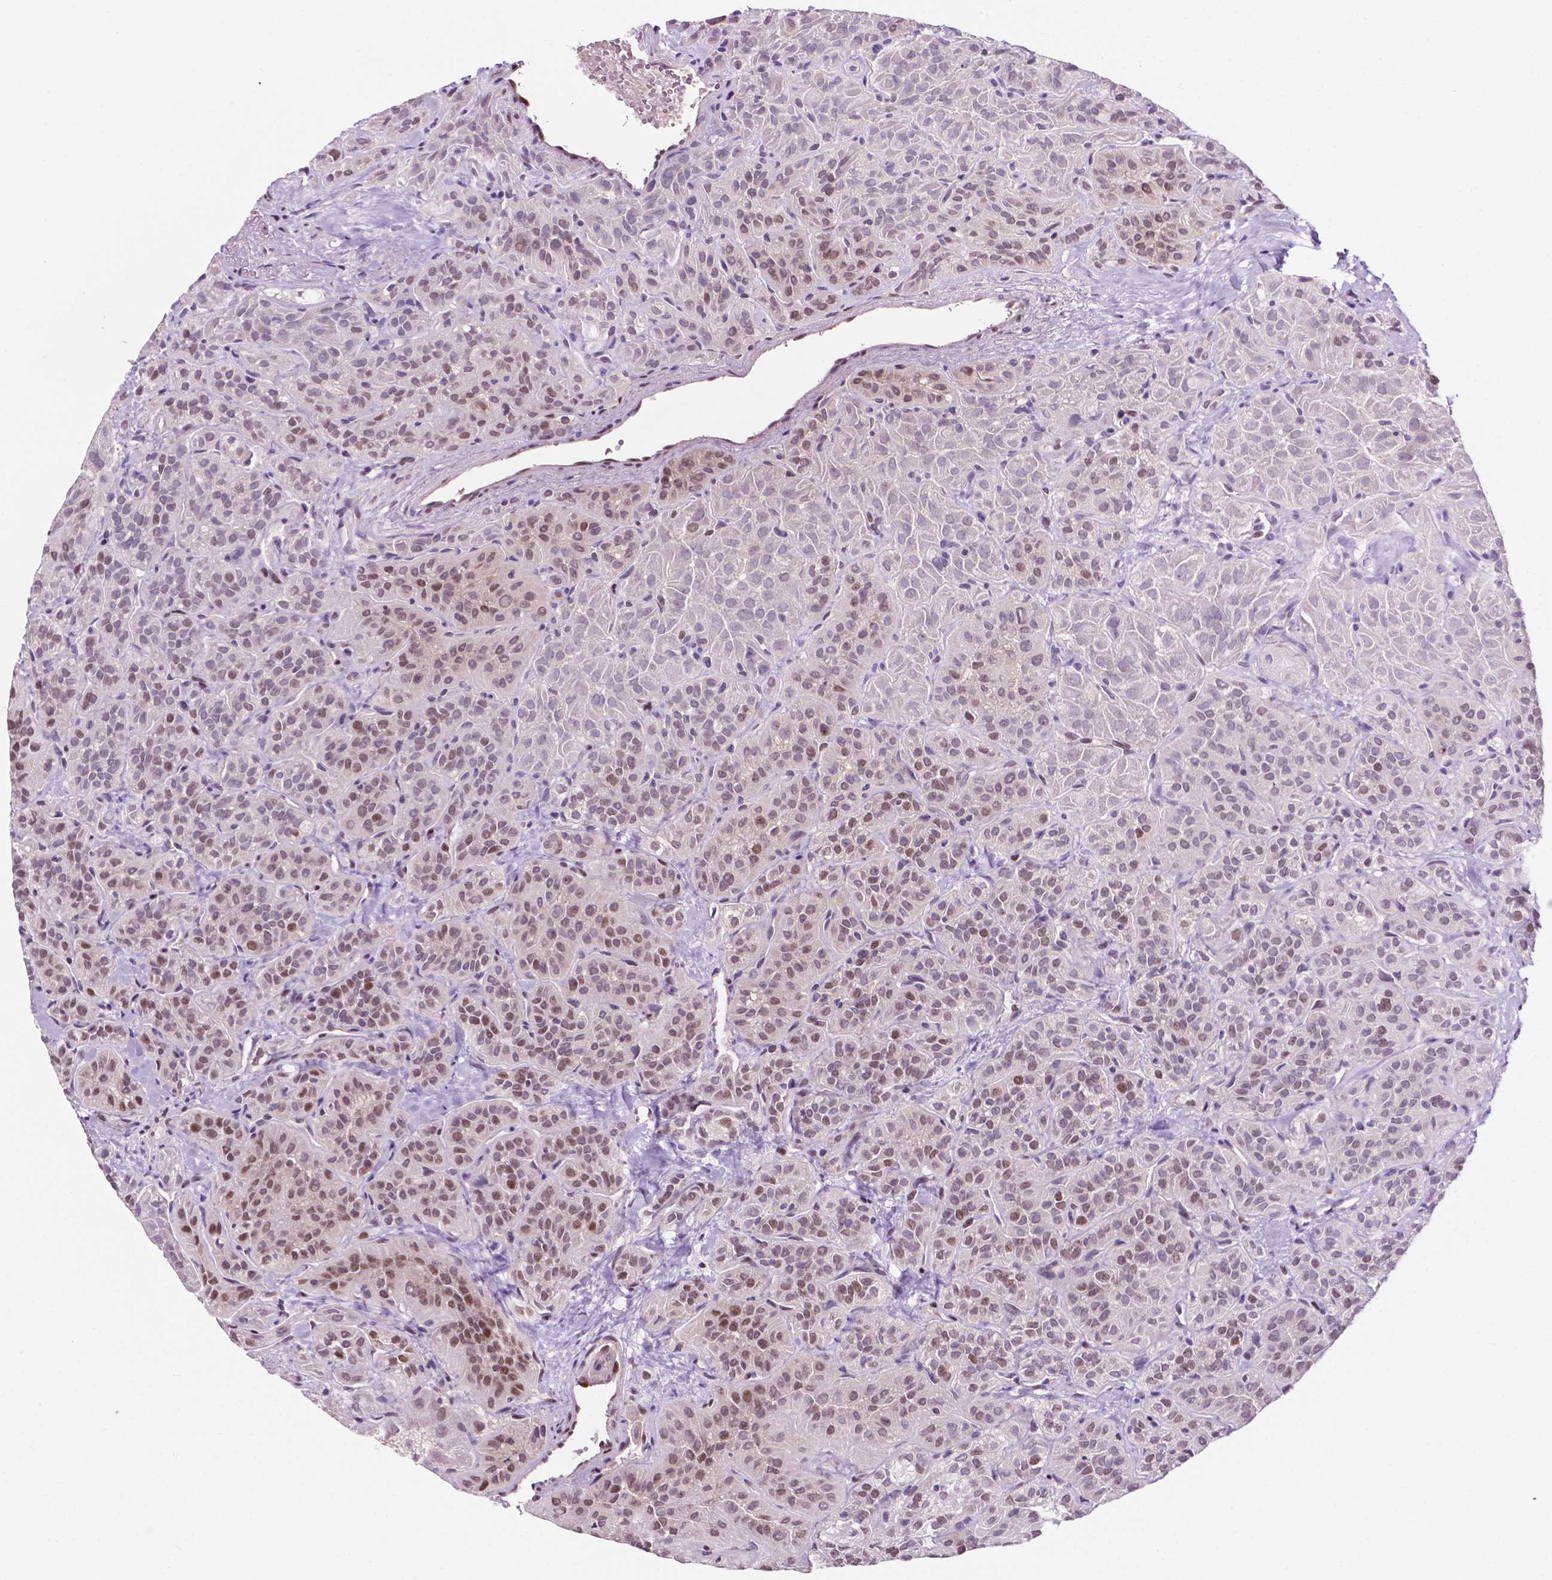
{"staining": {"intensity": "moderate", "quantity": "25%-75%", "location": "nuclear"}, "tissue": "thyroid cancer", "cell_type": "Tumor cells", "image_type": "cancer", "snomed": [{"axis": "morphology", "description": "Papillary adenocarcinoma, NOS"}, {"axis": "topography", "description": "Thyroid gland"}], "caption": "Papillary adenocarcinoma (thyroid) stained with a protein marker demonstrates moderate staining in tumor cells.", "gene": "PER2", "patient": {"sex": "female", "age": 45}}